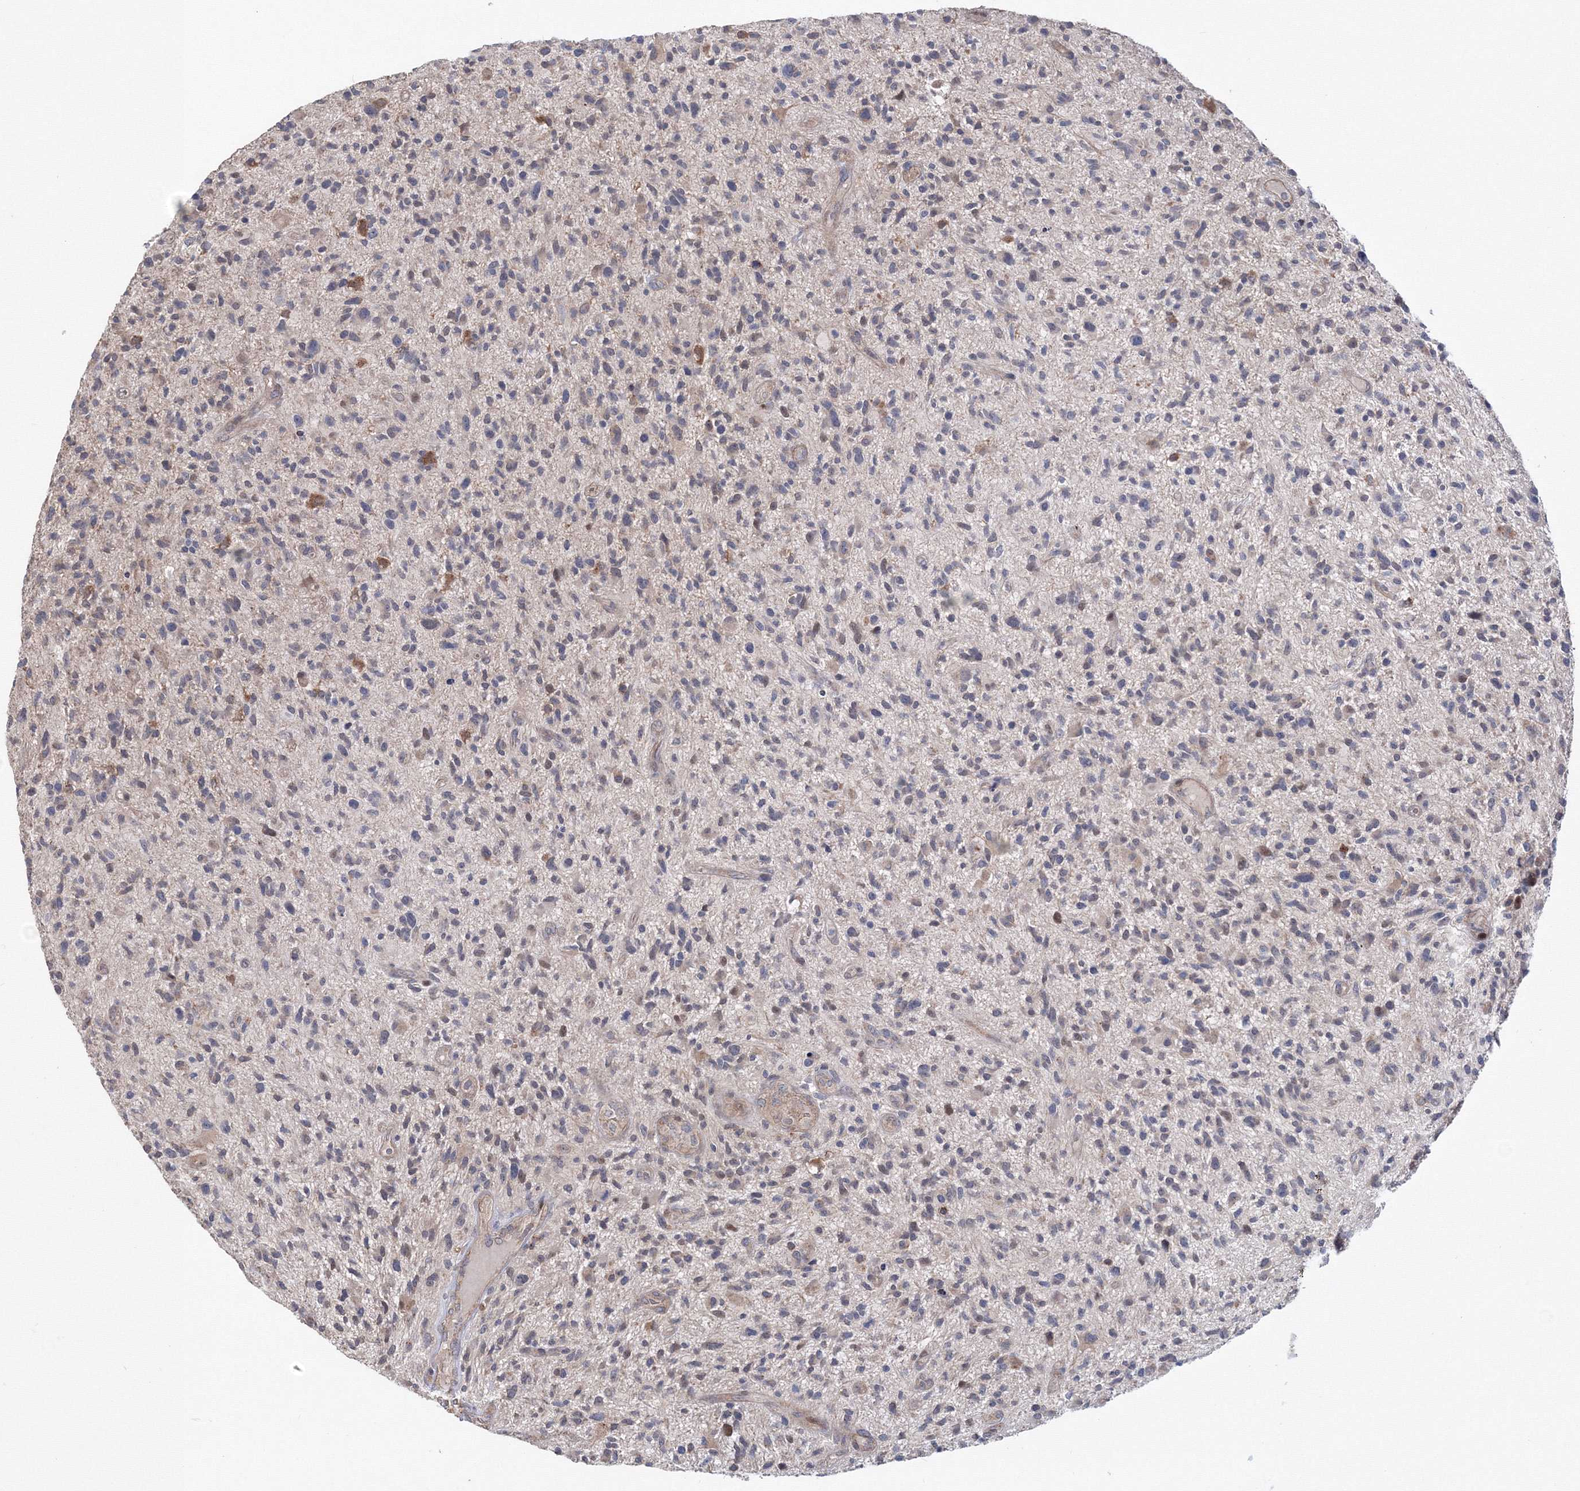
{"staining": {"intensity": "negative", "quantity": "none", "location": "none"}, "tissue": "glioma", "cell_type": "Tumor cells", "image_type": "cancer", "snomed": [{"axis": "morphology", "description": "Glioma, malignant, High grade"}, {"axis": "topography", "description": "Brain"}], "caption": "An immunohistochemistry (IHC) image of malignant glioma (high-grade) is shown. There is no staining in tumor cells of malignant glioma (high-grade).", "gene": "PPP2R2B", "patient": {"sex": "male", "age": 47}}